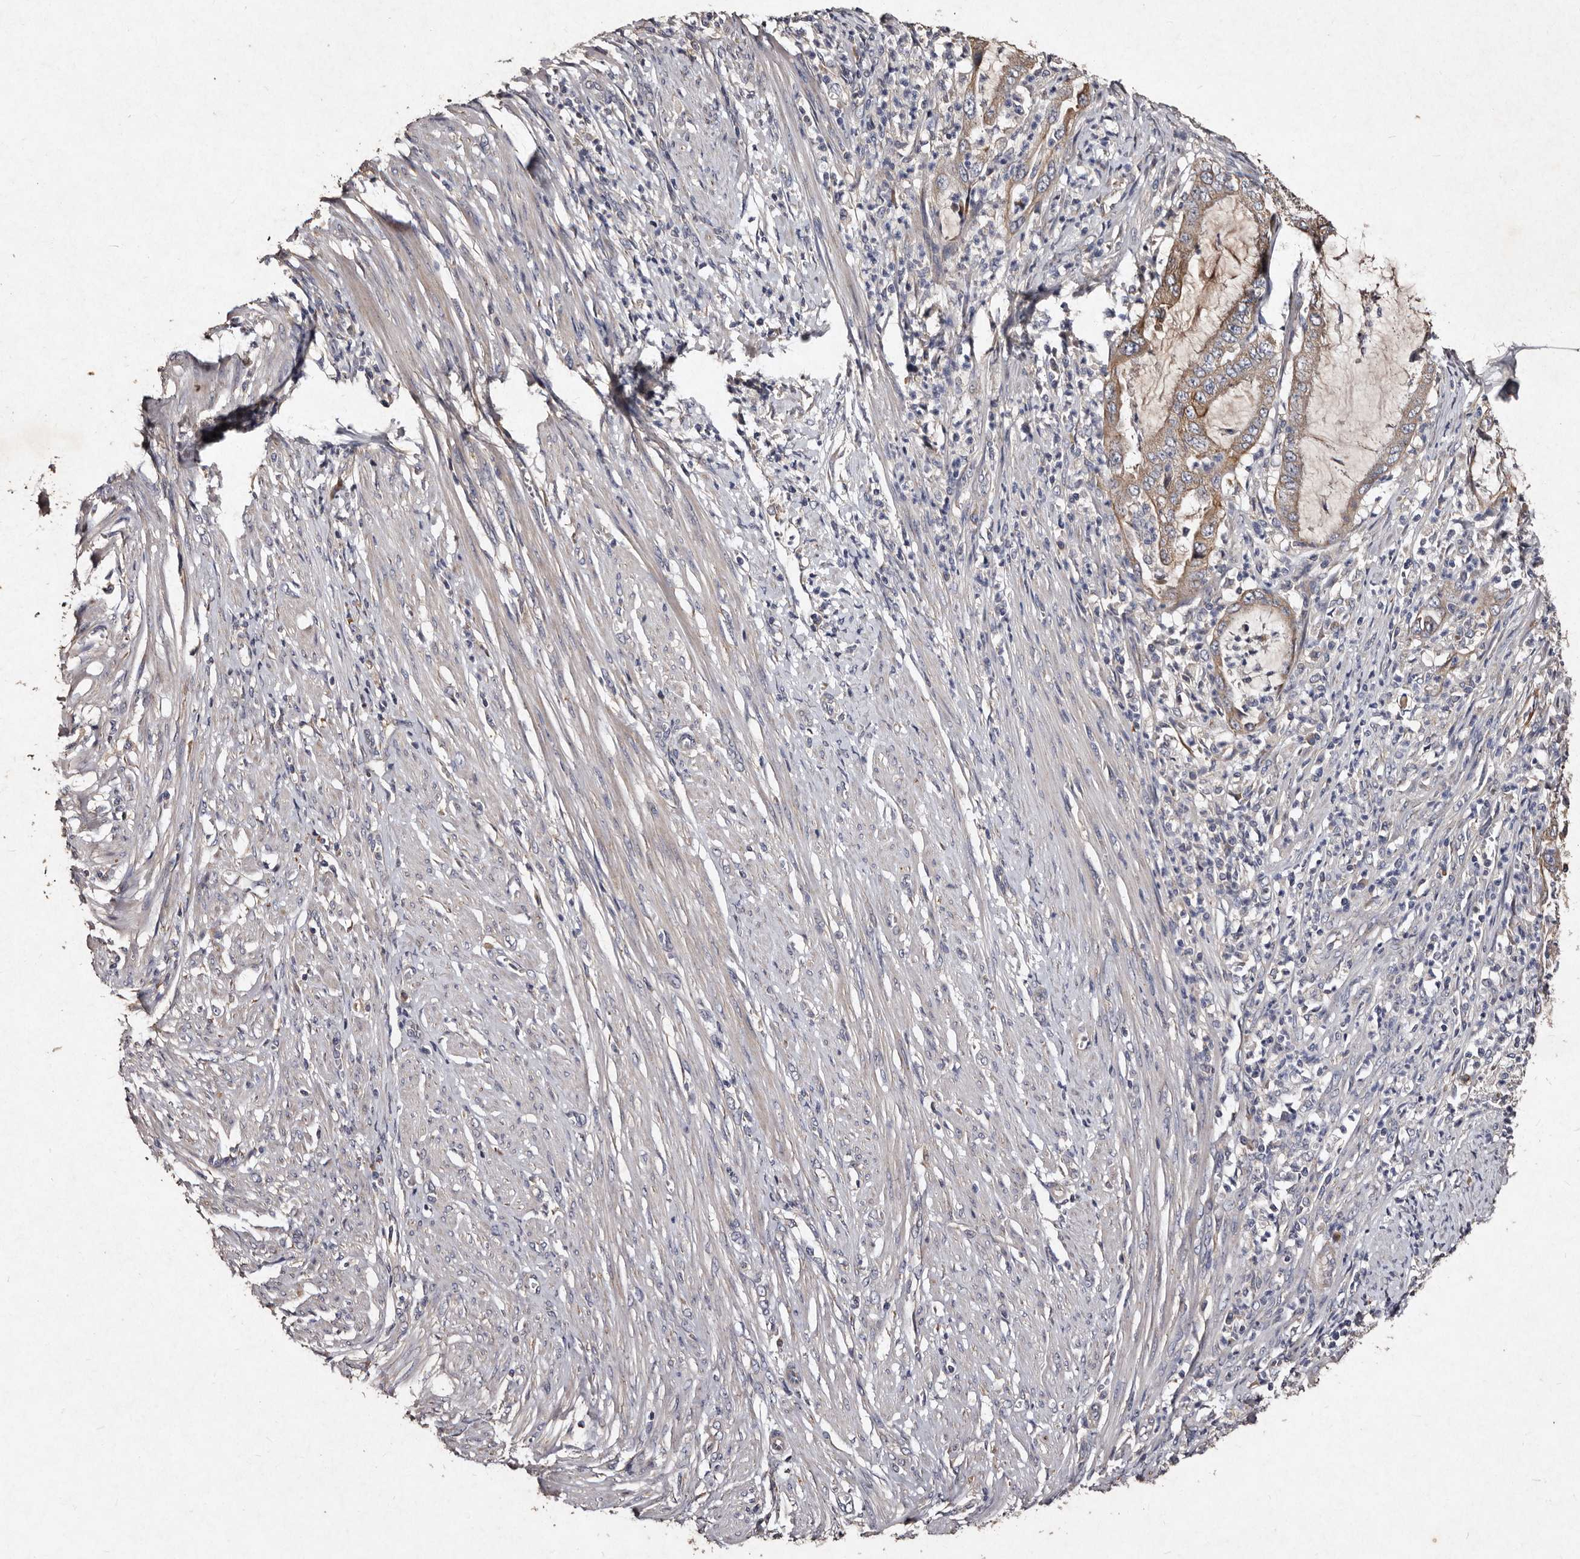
{"staining": {"intensity": "weak", "quantity": ">75%", "location": "cytoplasmic/membranous"}, "tissue": "endometrial cancer", "cell_type": "Tumor cells", "image_type": "cancer", "snomed": [{"axis": "morphology", "description": "Adenocarcinoma, NOS"}, {"axis": "topography", "description": "Endometrium"}], "caption": "Protein expression analysis of endometrial cancer (adenocarcinoma) reveals weak cytoplasmic/membranous expression in about >75% of tumor cells. Immunohistochemistry stains the protein of interest in brown and the nuclei are stained blue.", "gene": "TFB1M", "patient": {"sex": "female", "age": 51}}